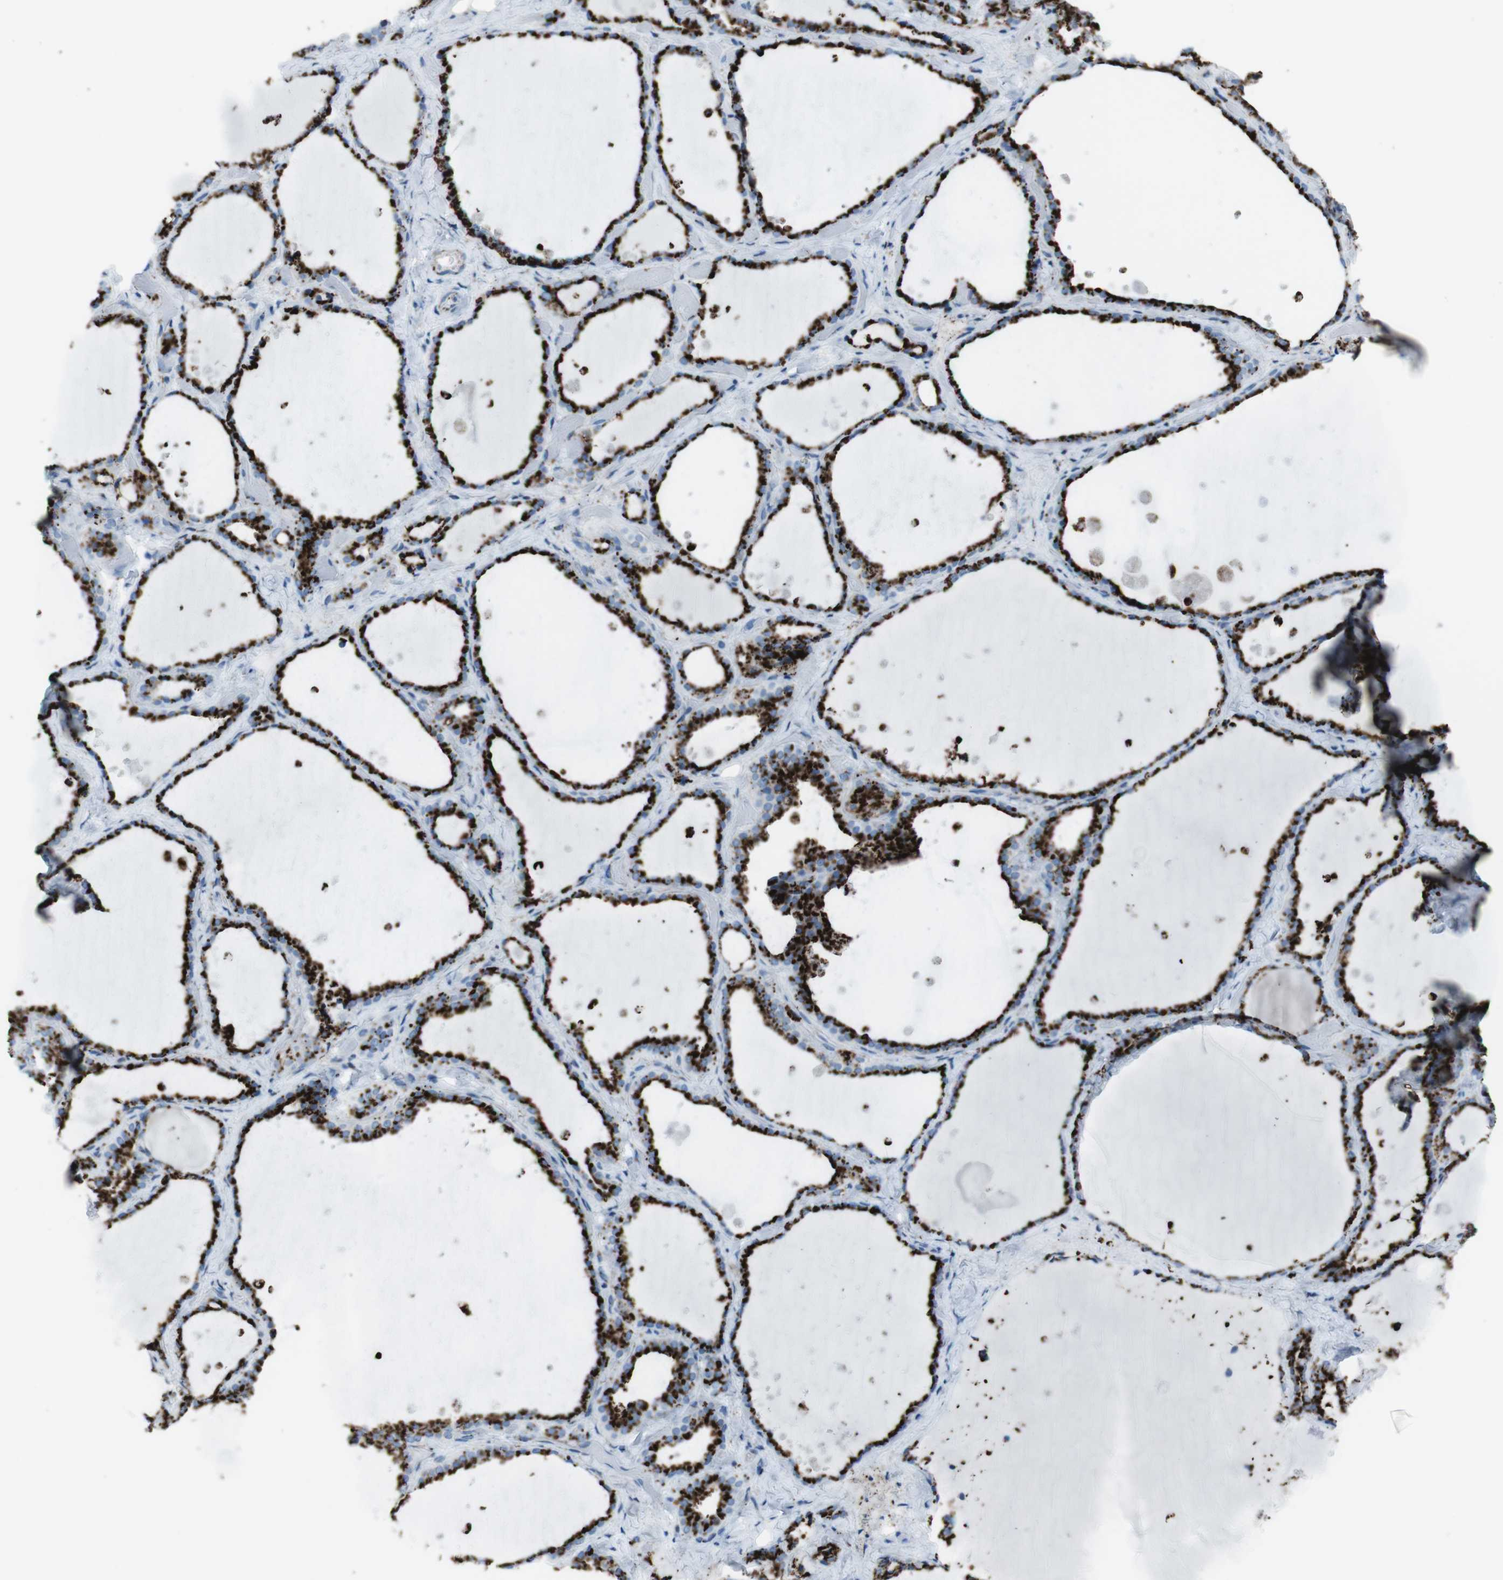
{"staining": {"intensity": "strong", "quantity": ">75%", "location": "cytoplasmic/membranous"}, "tissue": "thyroid gland", "cell_type": "Glandular cells", "image_type": "normal", "snomed": [{"axis": "morphology", "description": "Normal tissue, NOS"}, {"axis": "topography", "description": "Thyroid gland"}], "caption": "A brown stain shows strong cytoplasmic/membranous staining of a protein in glandular cells of normal thyroid gland.", "gene": "SCARB2", "patient": {"sex": "female", "age": 44}}